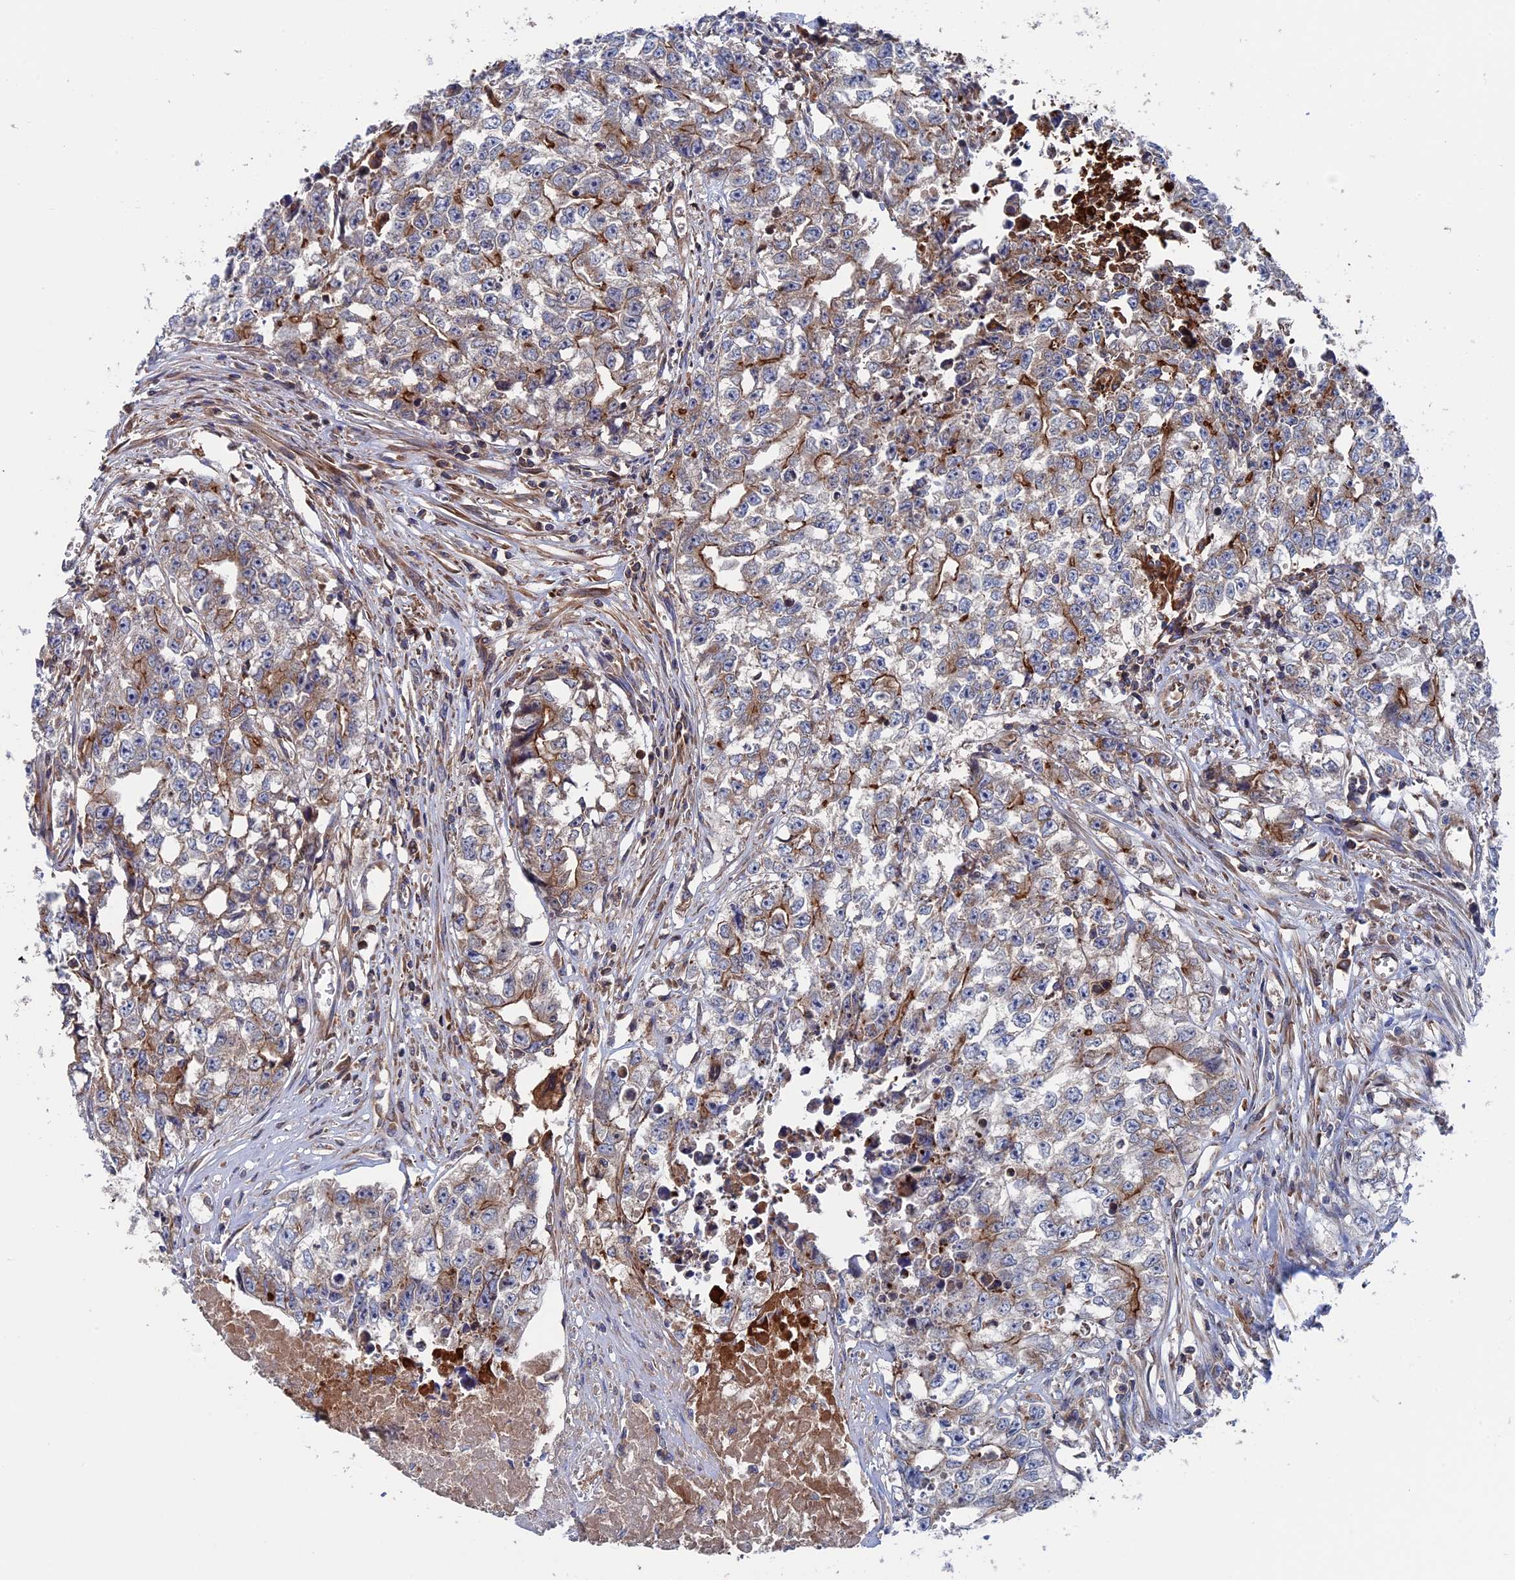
{"staining": {"intensity": "moderate", "quantity": "<25%", "location": "cytoplasmic/membranous"}, "tissue": "testis cancer", "cell_type": "Tumor cells", "image_type": "cancer", "snomed": [{"axis": "morphology", "description": "Seminoma, NOS"}, {"axis": "morphology", "description": "Carcinoma, Embryonal, NOS"}, {"axis": "topography", "description": "Testis"}], "caption": "Tumor cells demonstrate moderate cytoplasmic/membranous staining in about <25% of cells in testis seminoma.", "gene": "DNAJC3", "patient": {"sex": "male", "age": 43}}